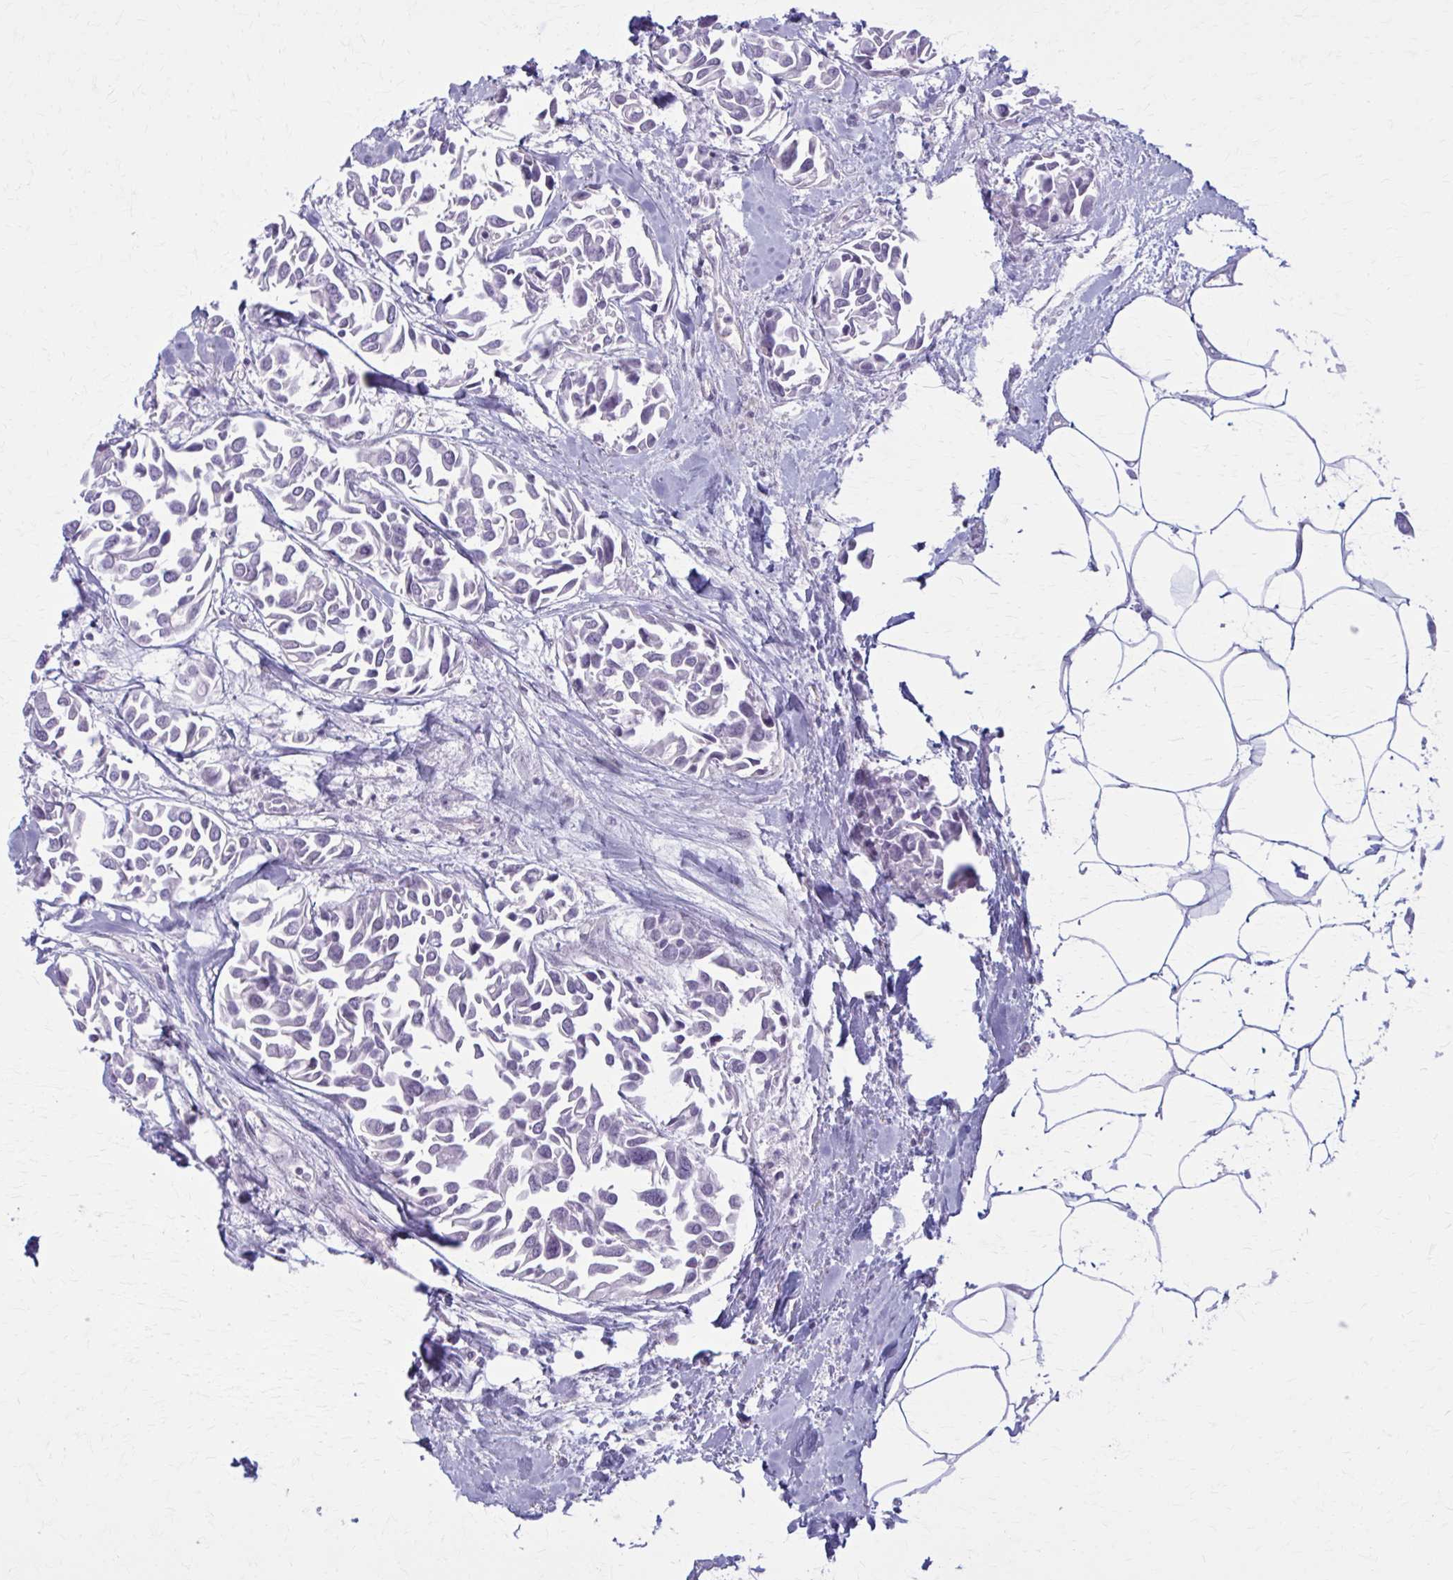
{"staining": {"intensity": "negative", "quantity": "none", "location": "none"}, "tissue": "breast cancer", "cell_type": "Tumor cells", "image_type": "cancer", "snomed": [{"axis": "morphology", "description": "Duct carcinoma"}, {"axis": "topography", "description": "Breast"}], "caption": "IHC photomicrograph of neoplastic tissue: human breast intraductal carcinoma stained with DAB (3,3'-diaminobenzidine) demonstrates no significant protein staining in tumor cells.", "gene": "CD38", "patient": {"sex": "female", "age": 54}}